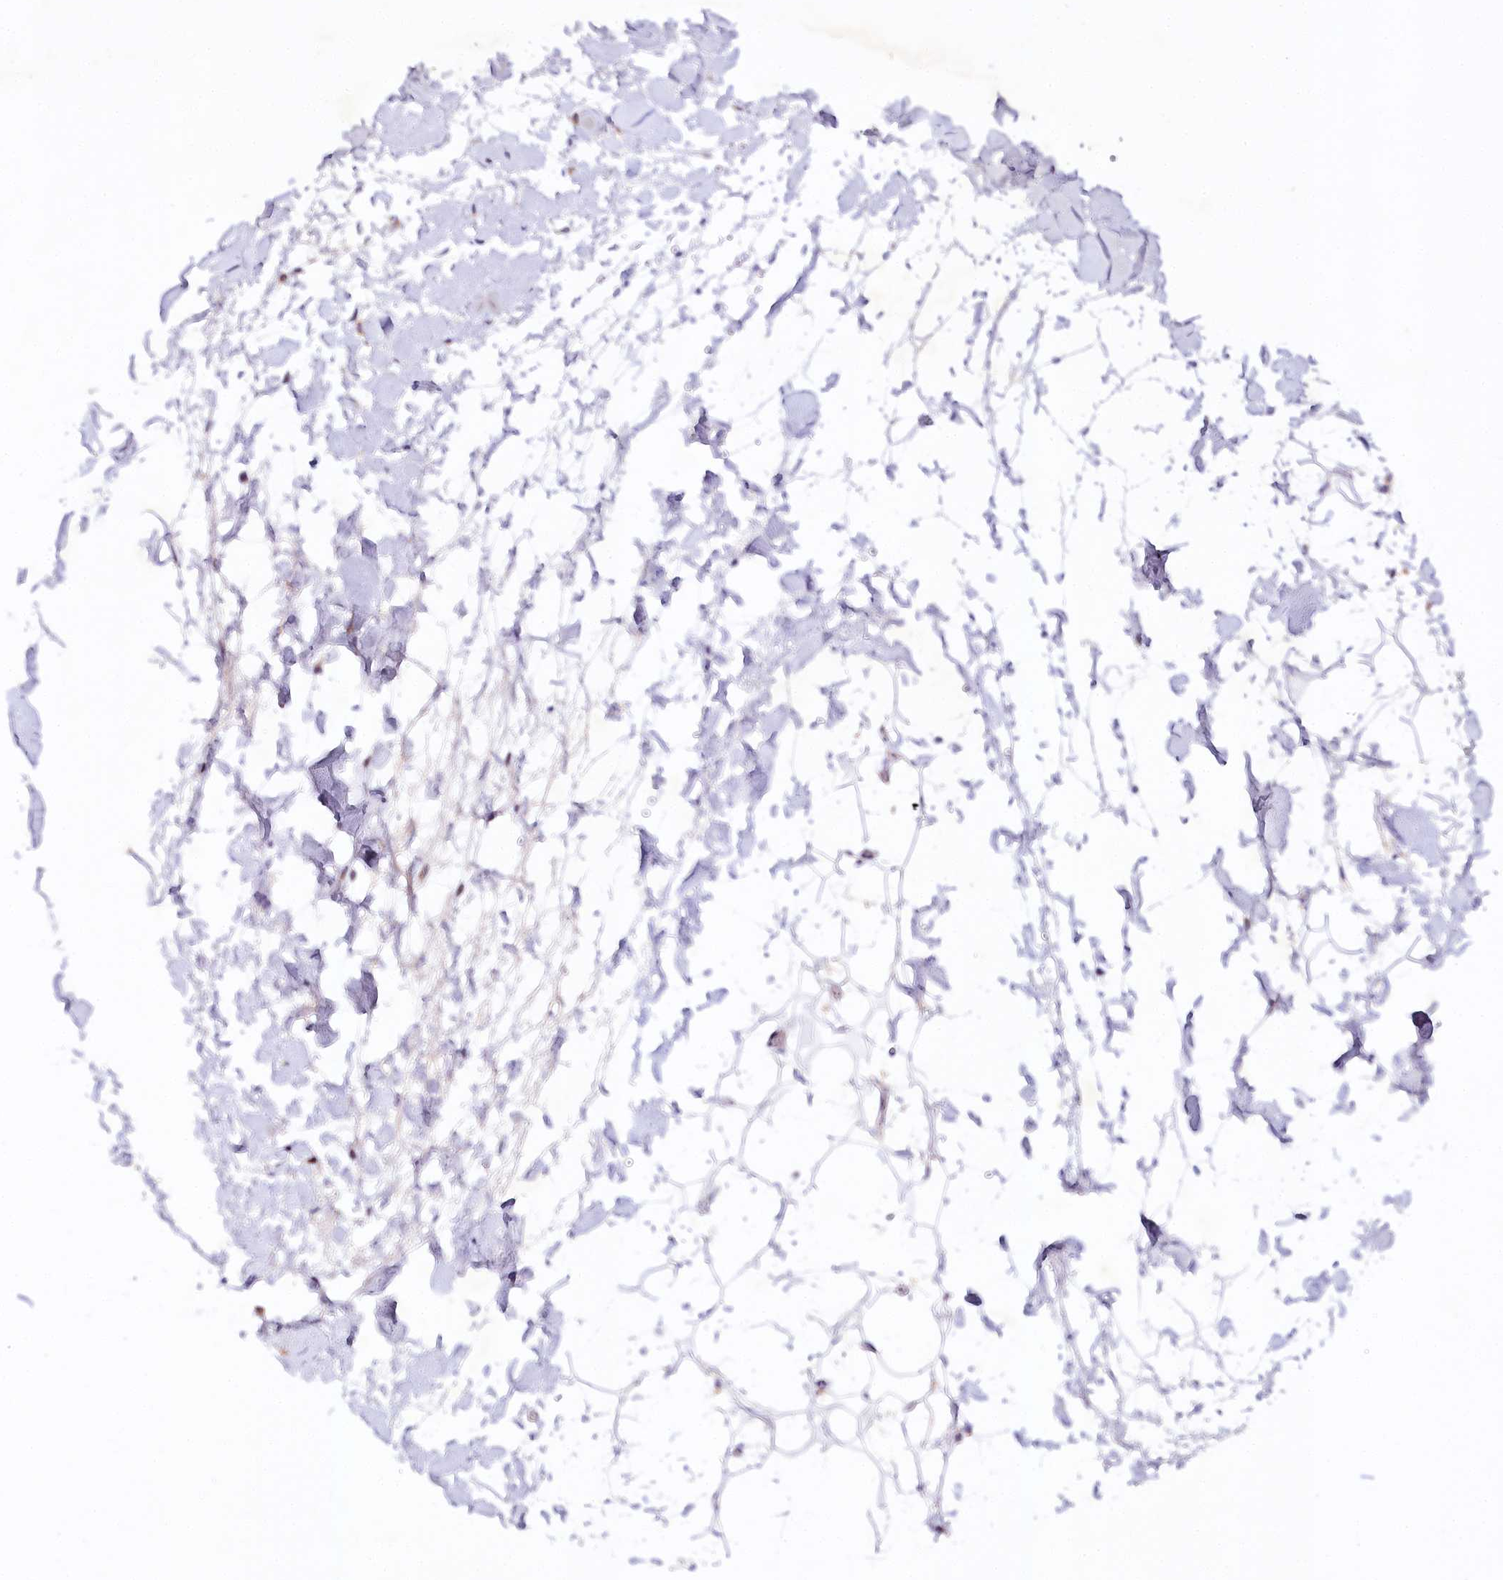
{"staining": {"intensity": "negative", "quantity": "none", "location": "none"}, "tissue": "adipose tissue", "cell_type": "Adipocytes", "image_type": "normal", "snomed": [{"axis": "morphology", "description": "Normal tissue, NOS"}, {"axis": "topography", "description": "Breast"}], "caption": "DAB (3,3'-diaminobenzidine) immunohistochemical staining of normal human adipose tissue exhibits no significant expression in adipocytes. (Brightfield microscopy of DAB (3,3'-diaminobenzidine) immunohistochemistry (IHC) at high magnification).", "gene": "ALDH3B1", "patient": {"sex": "female", "age": 26}}